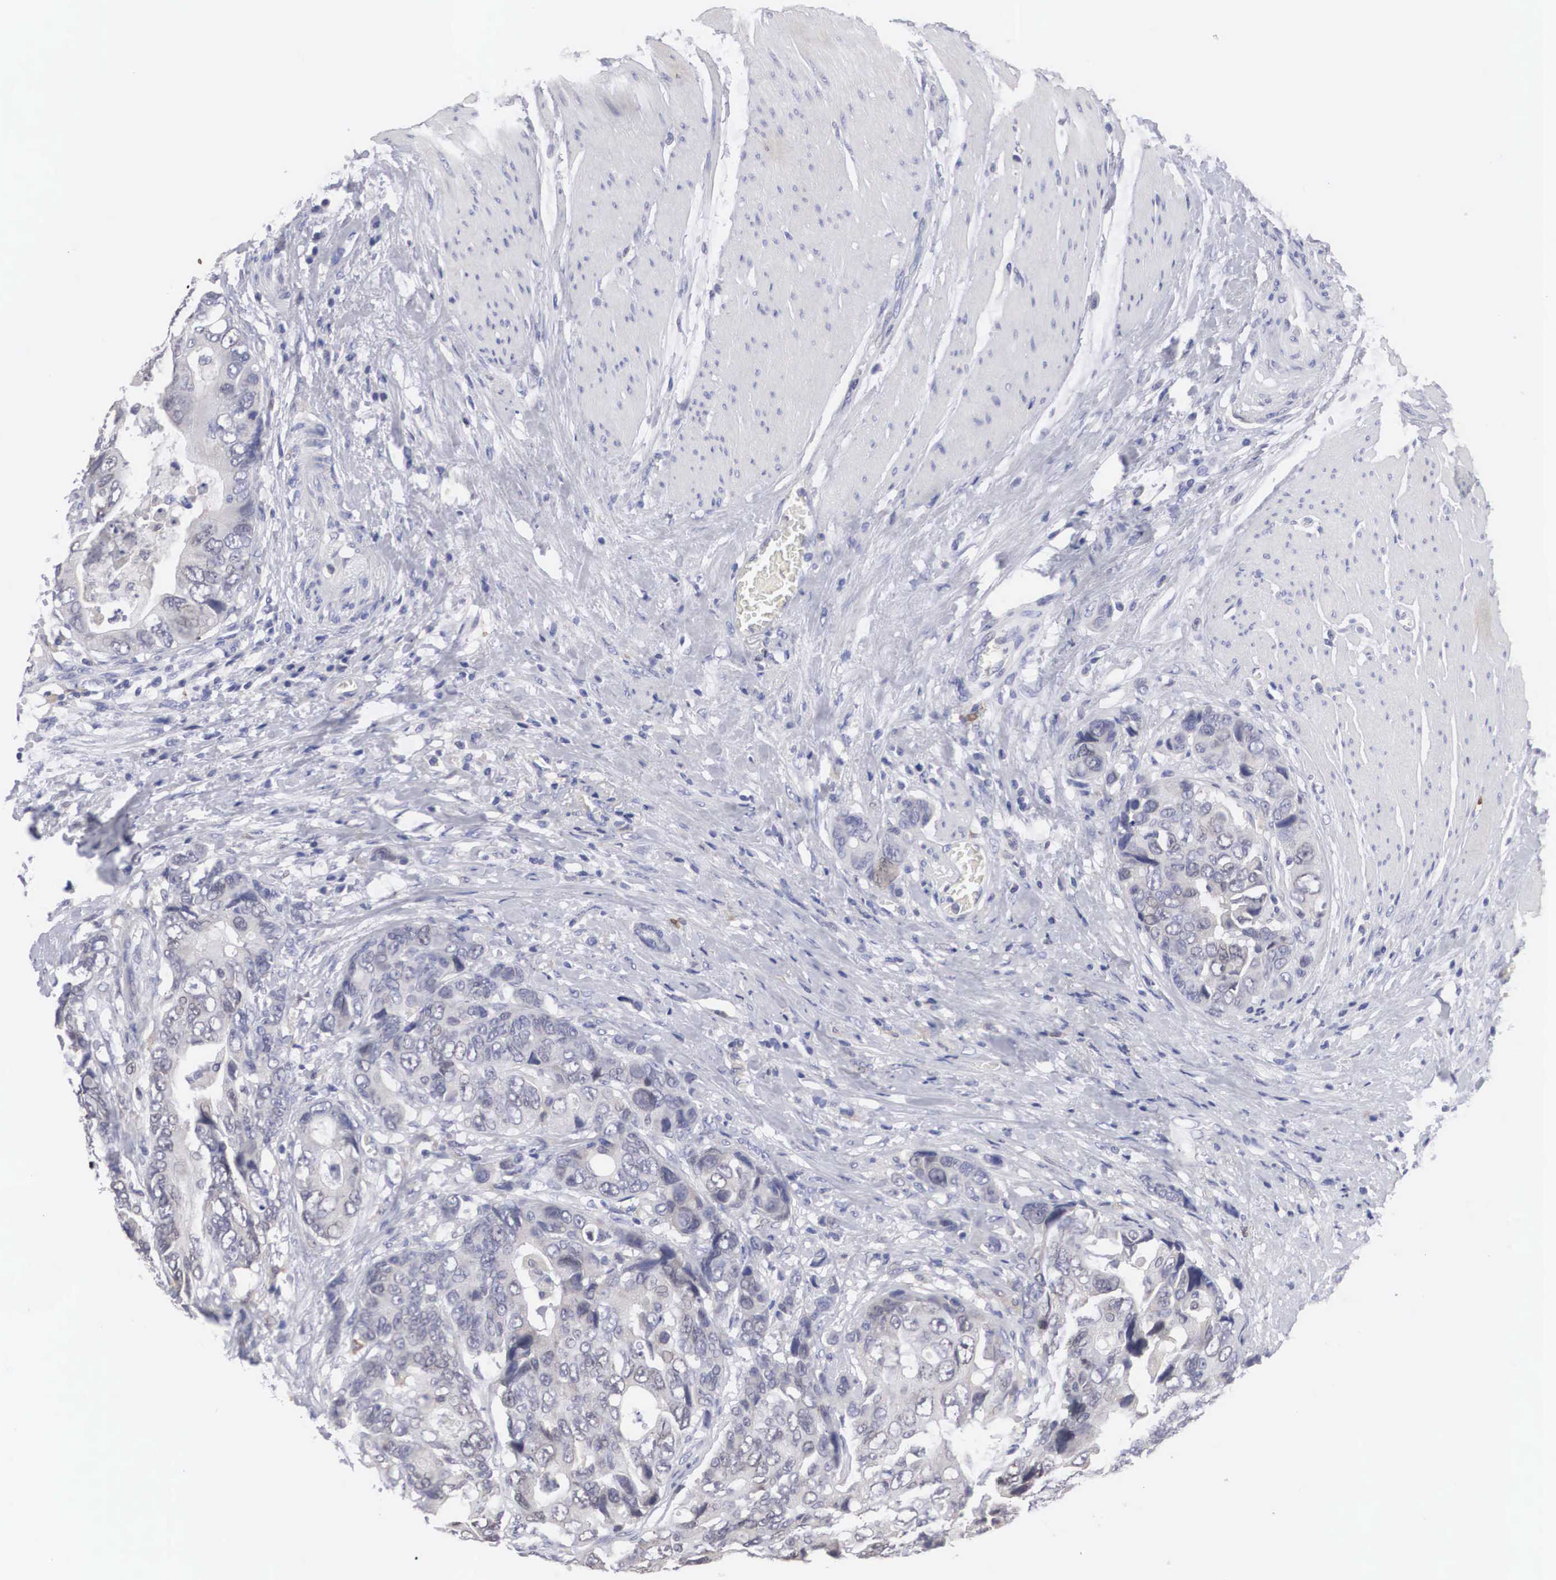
{"staining": {"intensity": "negative", "quantity": "none", "location": "none"}, "tissue": "colorectal cancer", "cell_type": "Tumor cells", "image_type": "cancer", "snomed": [{"axis": "morphology", "description": "Adenocarcinoma, NOS"}, {"axis": "topography", "description": "Rectum"}], "caption": "An immunohistochemistry micrograph of adenocarcinoma (colorectal) is shown. There is no staining in tumor cells of adenocarcinoma (colorectal).", "gene": "HMOX1", "patient": {"sex": "female", "age": 67}}